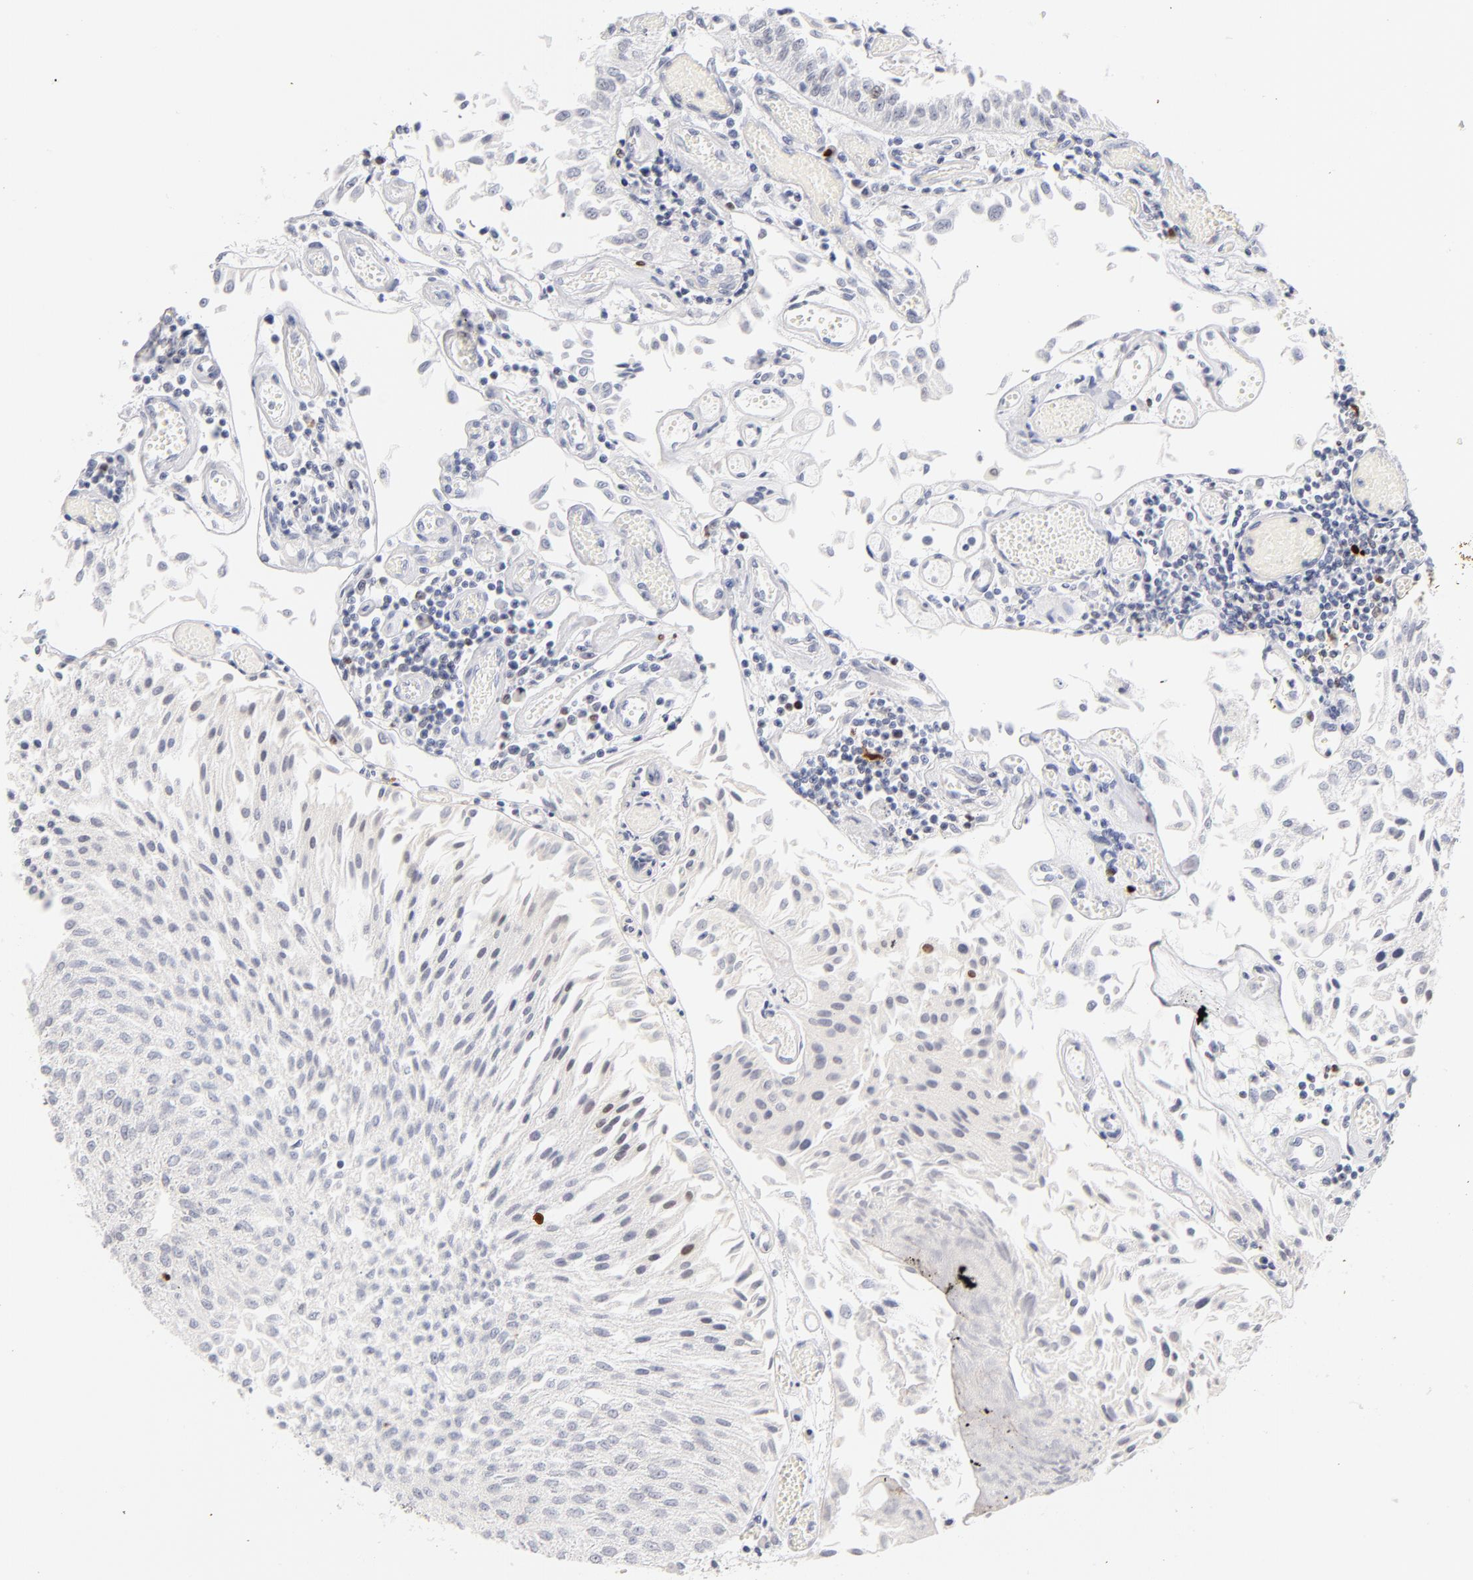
{"staining": {"intensity": "moderate", "quantity": "<25%", "location": "cytoplasmic/membranous,nuclear"}, "tissue": "urothelial cancer", "cell_type": "Tumor cells", "image_type": "cancer", "snomed": [{"axis": "morphology", "description": "Urothelial carcinoma, Low grade"}, {"axis": "topography", "description": "Urinary bladder"}], "caption": "Urothelial carcinoma (low-grade) stained with a brown dye demonstrates moderate cytoplasmic/membranous and nuclear positive positivity in about <25% of tumor cells.", "gene": "PARP1", "patient": {"sex": "male", "age": 86}}